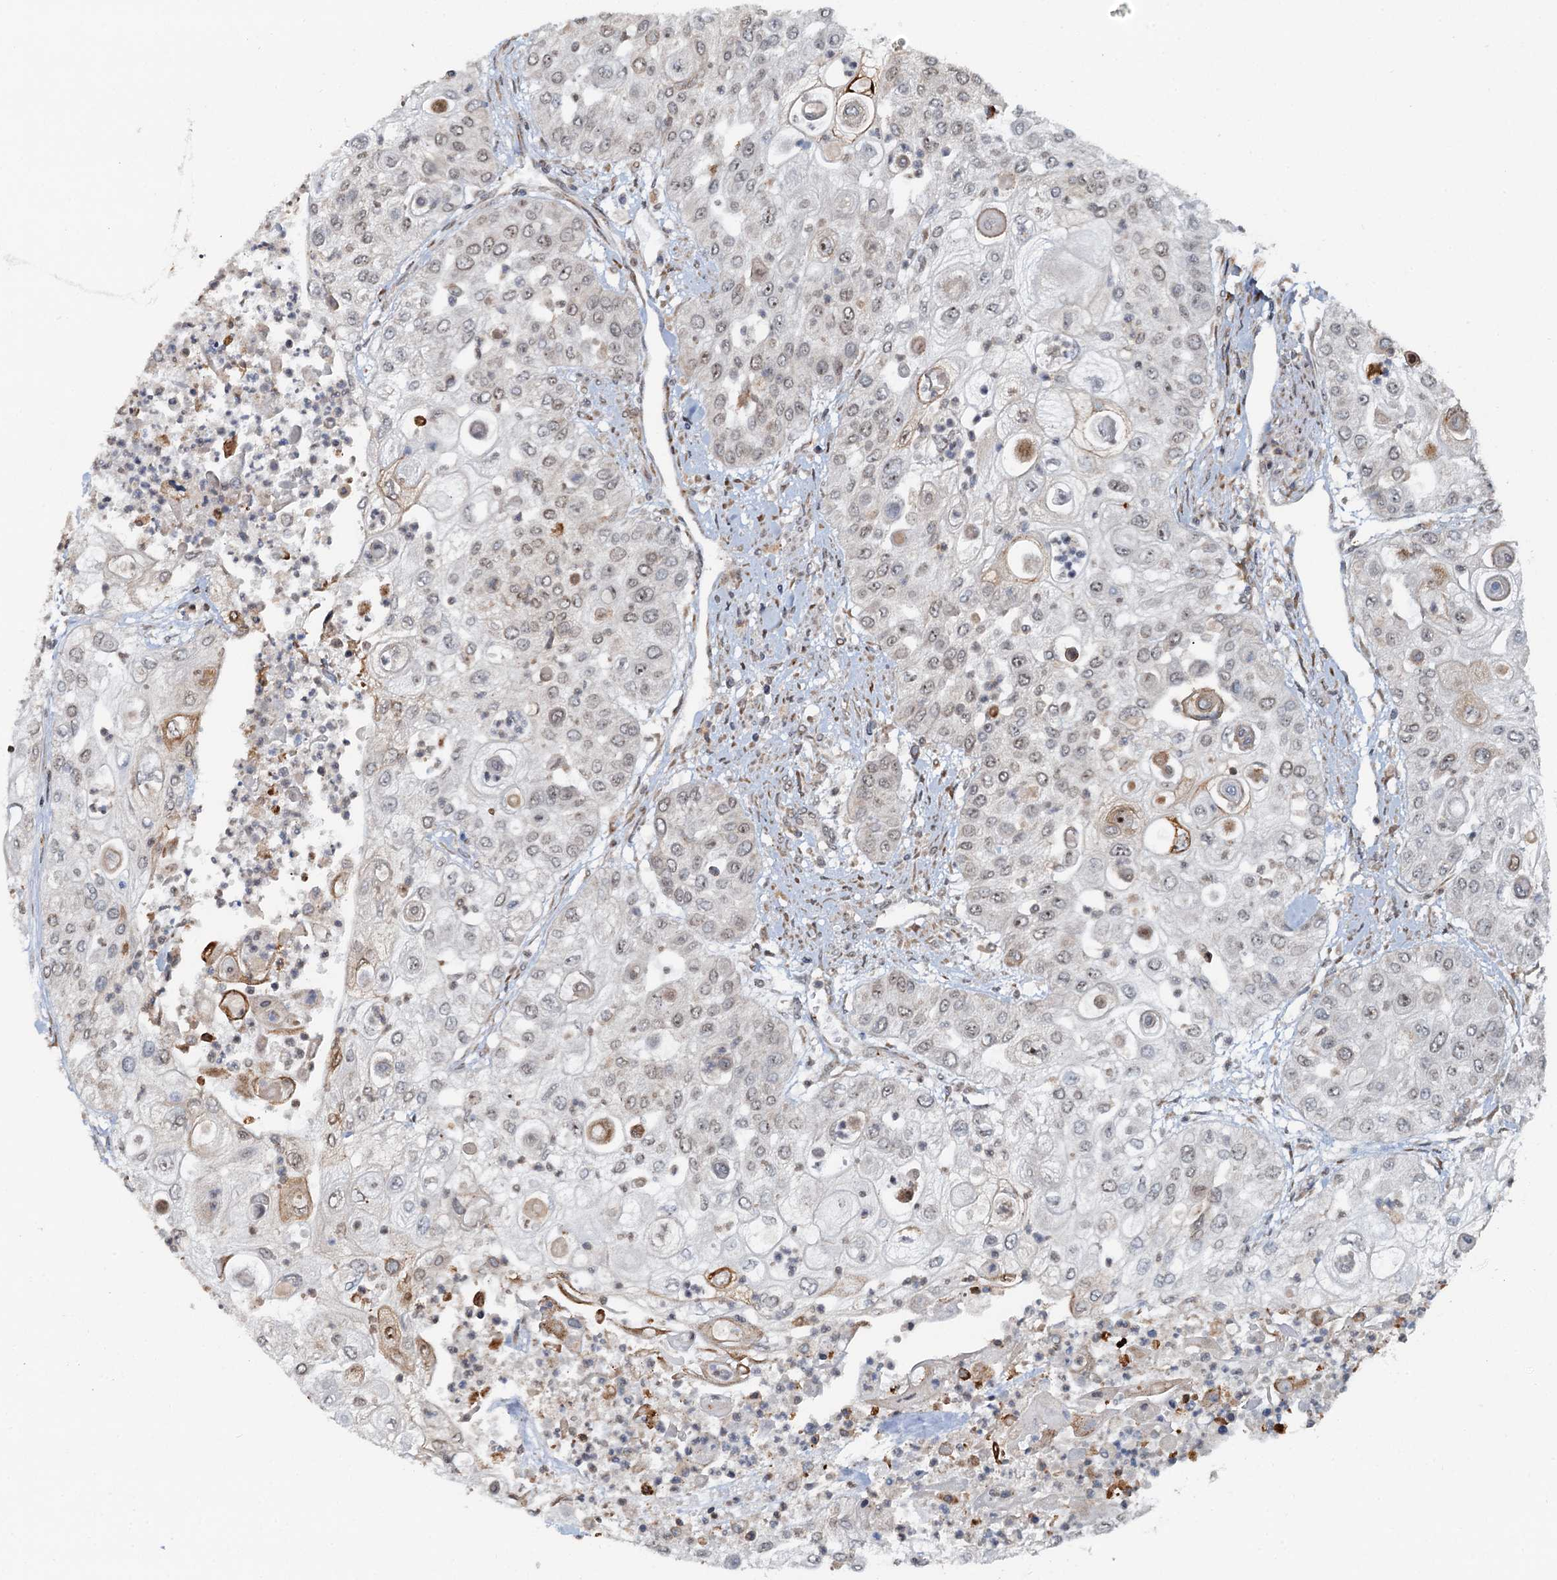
{"staining": {"intensity": "strong", "quantity": "<25%", "location": "cytoplasmic/membranous"}, "tissue": "urothelial cancer", "cell_type": "Tumor cells", "image_type": "cancer", "snomed": [{"axis": "morphology", "description": "Urothelial carcinoma, High grade"}, {"axis": "topography", "description": "Urinary bladder"}], "caption": "Tumor cells reveal medium levels of strong cytoplasmic/membranous expression in about <25% of cells in human urothelial carcinoma (high-grade).", "gene": "CEP68", "patient": {"sex": "female", "age": 79}}